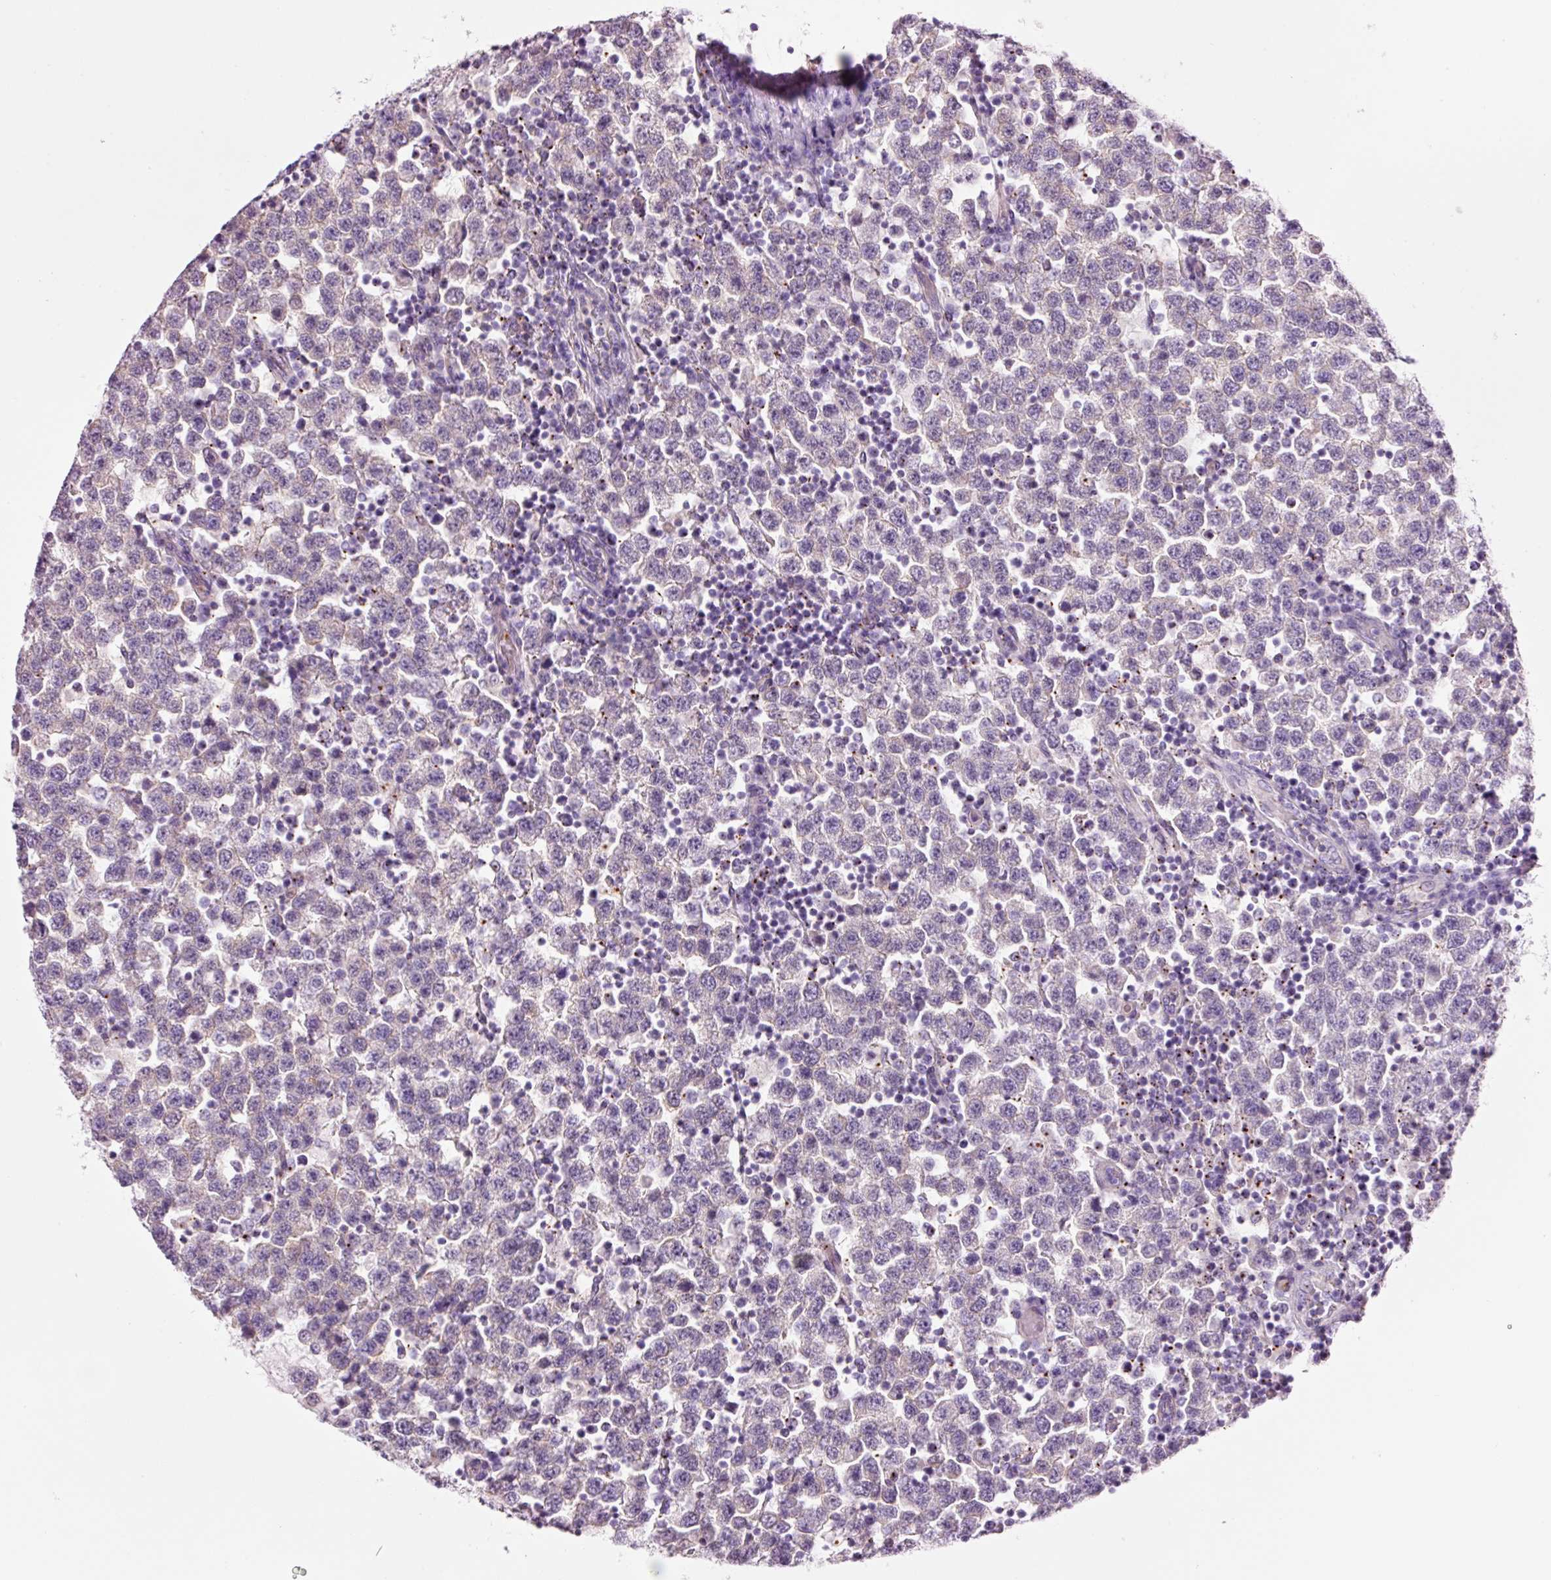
{"staining": {"intensity": "negative", "quantity": "none", "location": "none"}, "tissue": "testis cancer", "cell_type": "Tumor cells", "image_type": "cancer", "snomed": [{"axis": "morphology", "description": "Seminoma, NOS"}, {"axis": "topography", "description": "Testis"}], "caption": "This photomicrograph is of testis cancer (seminoma) stained with immunohistochemistry (IHC) to label a protein in brown with the nuclei are counter-stained blue. There is no expression in tumor cells.", "gene": "HSPA4L", "patient": {"sex": "male", "age": 34}}